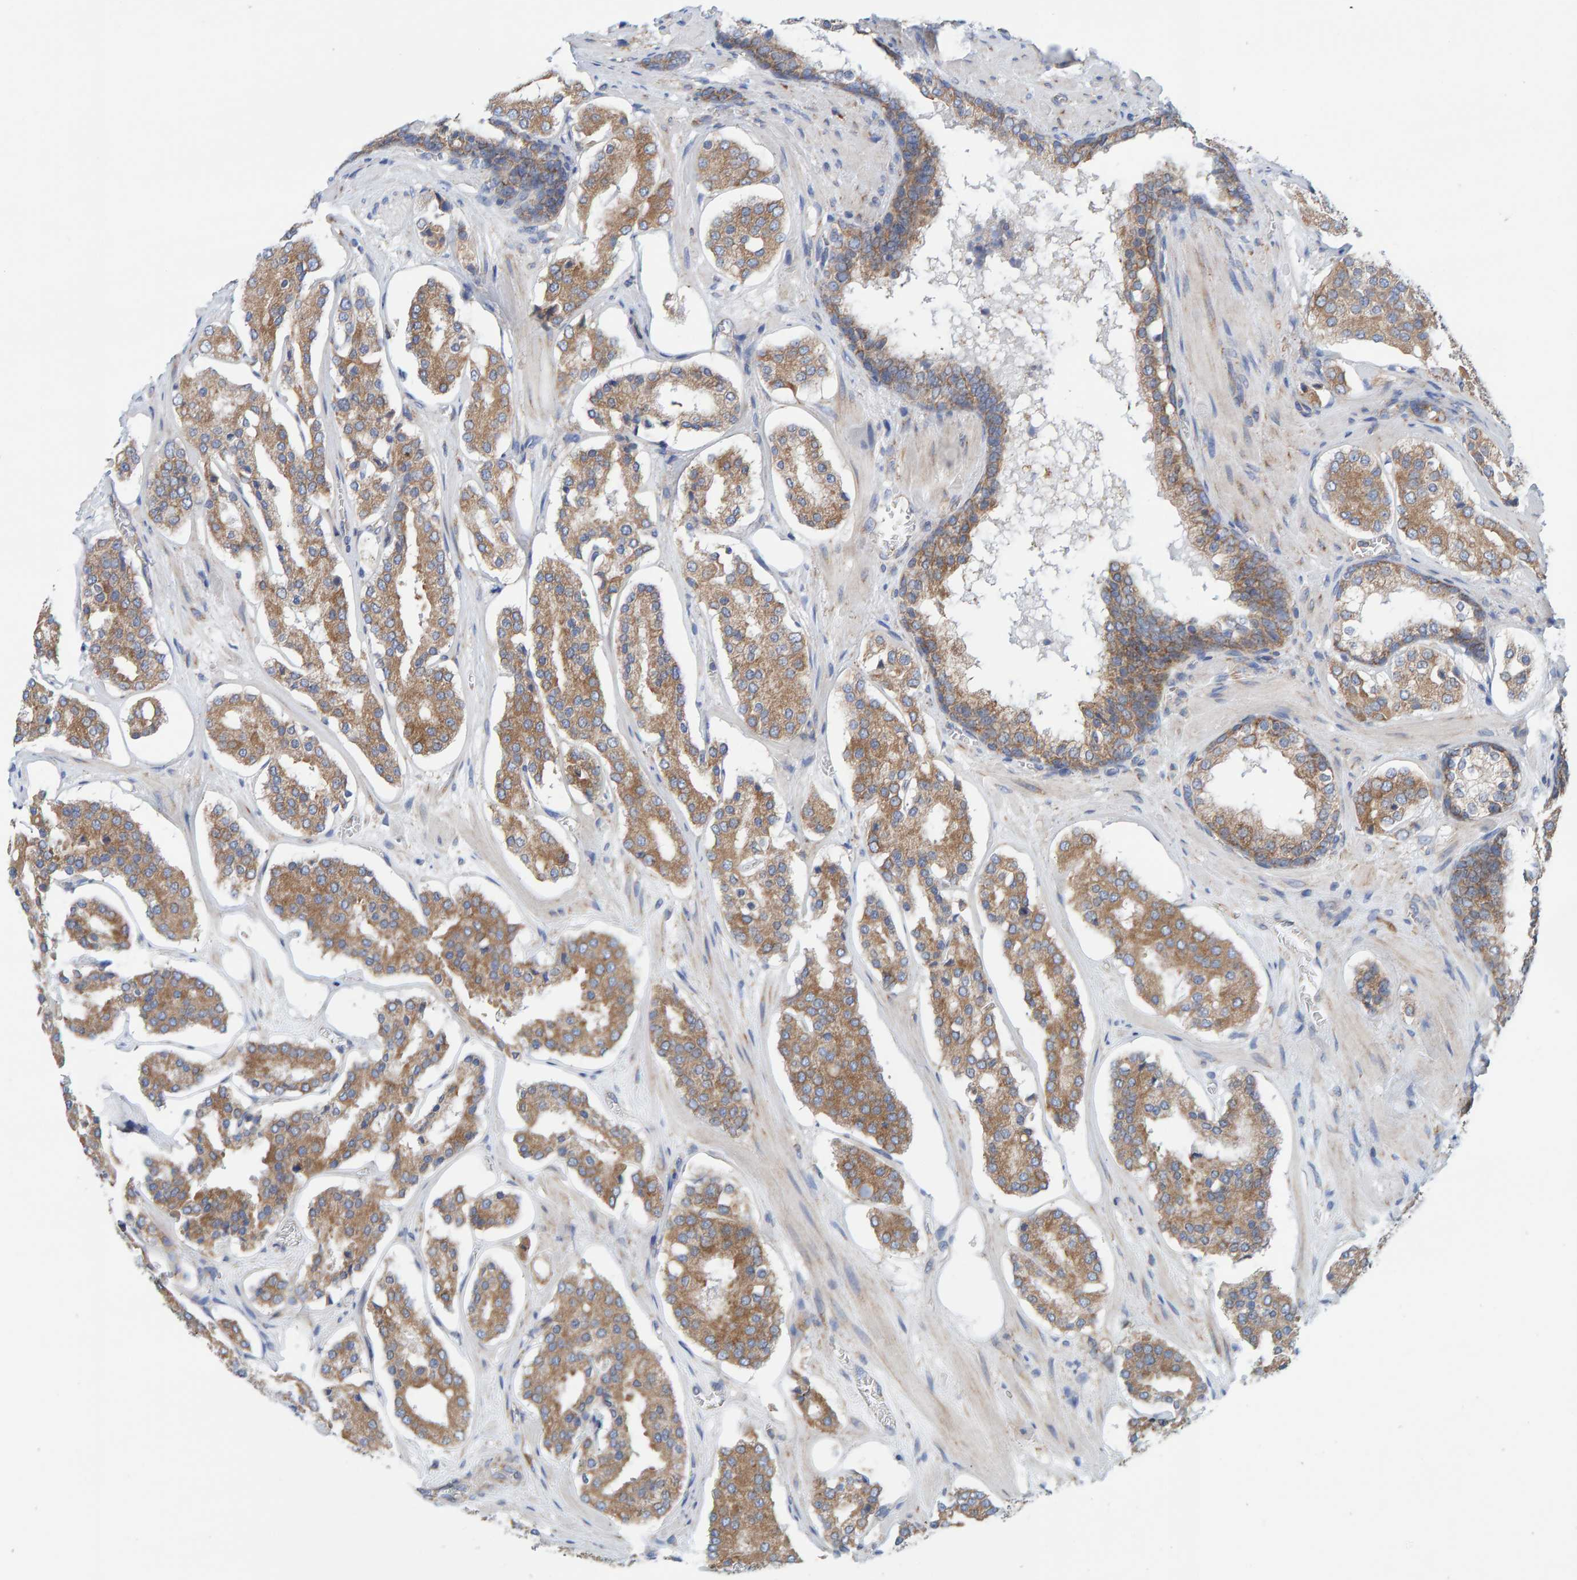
{"staining": {"intensity": "moderate", "quantity": ">75%", "location": "cytoplasmic/membranous"}, "tissue": "prostate cancer", "cell_type": "Tumor cells", "image_type": "cancer", "snomed": [{"axis": "morphology", "description": "Adenocarcinoma, High grade"}, {"axis": "topography", "description": "Prostate"}], "caption": "Immunohistochemistry image of prostate cancer stained for a protein (brown), which reveals medium levels of moderate cytoplasmic/membranous staining in approximately >75% of tumor cells.", "gene": "CDK5RAP3", "patient": {"sex": "male", "age": 60}}